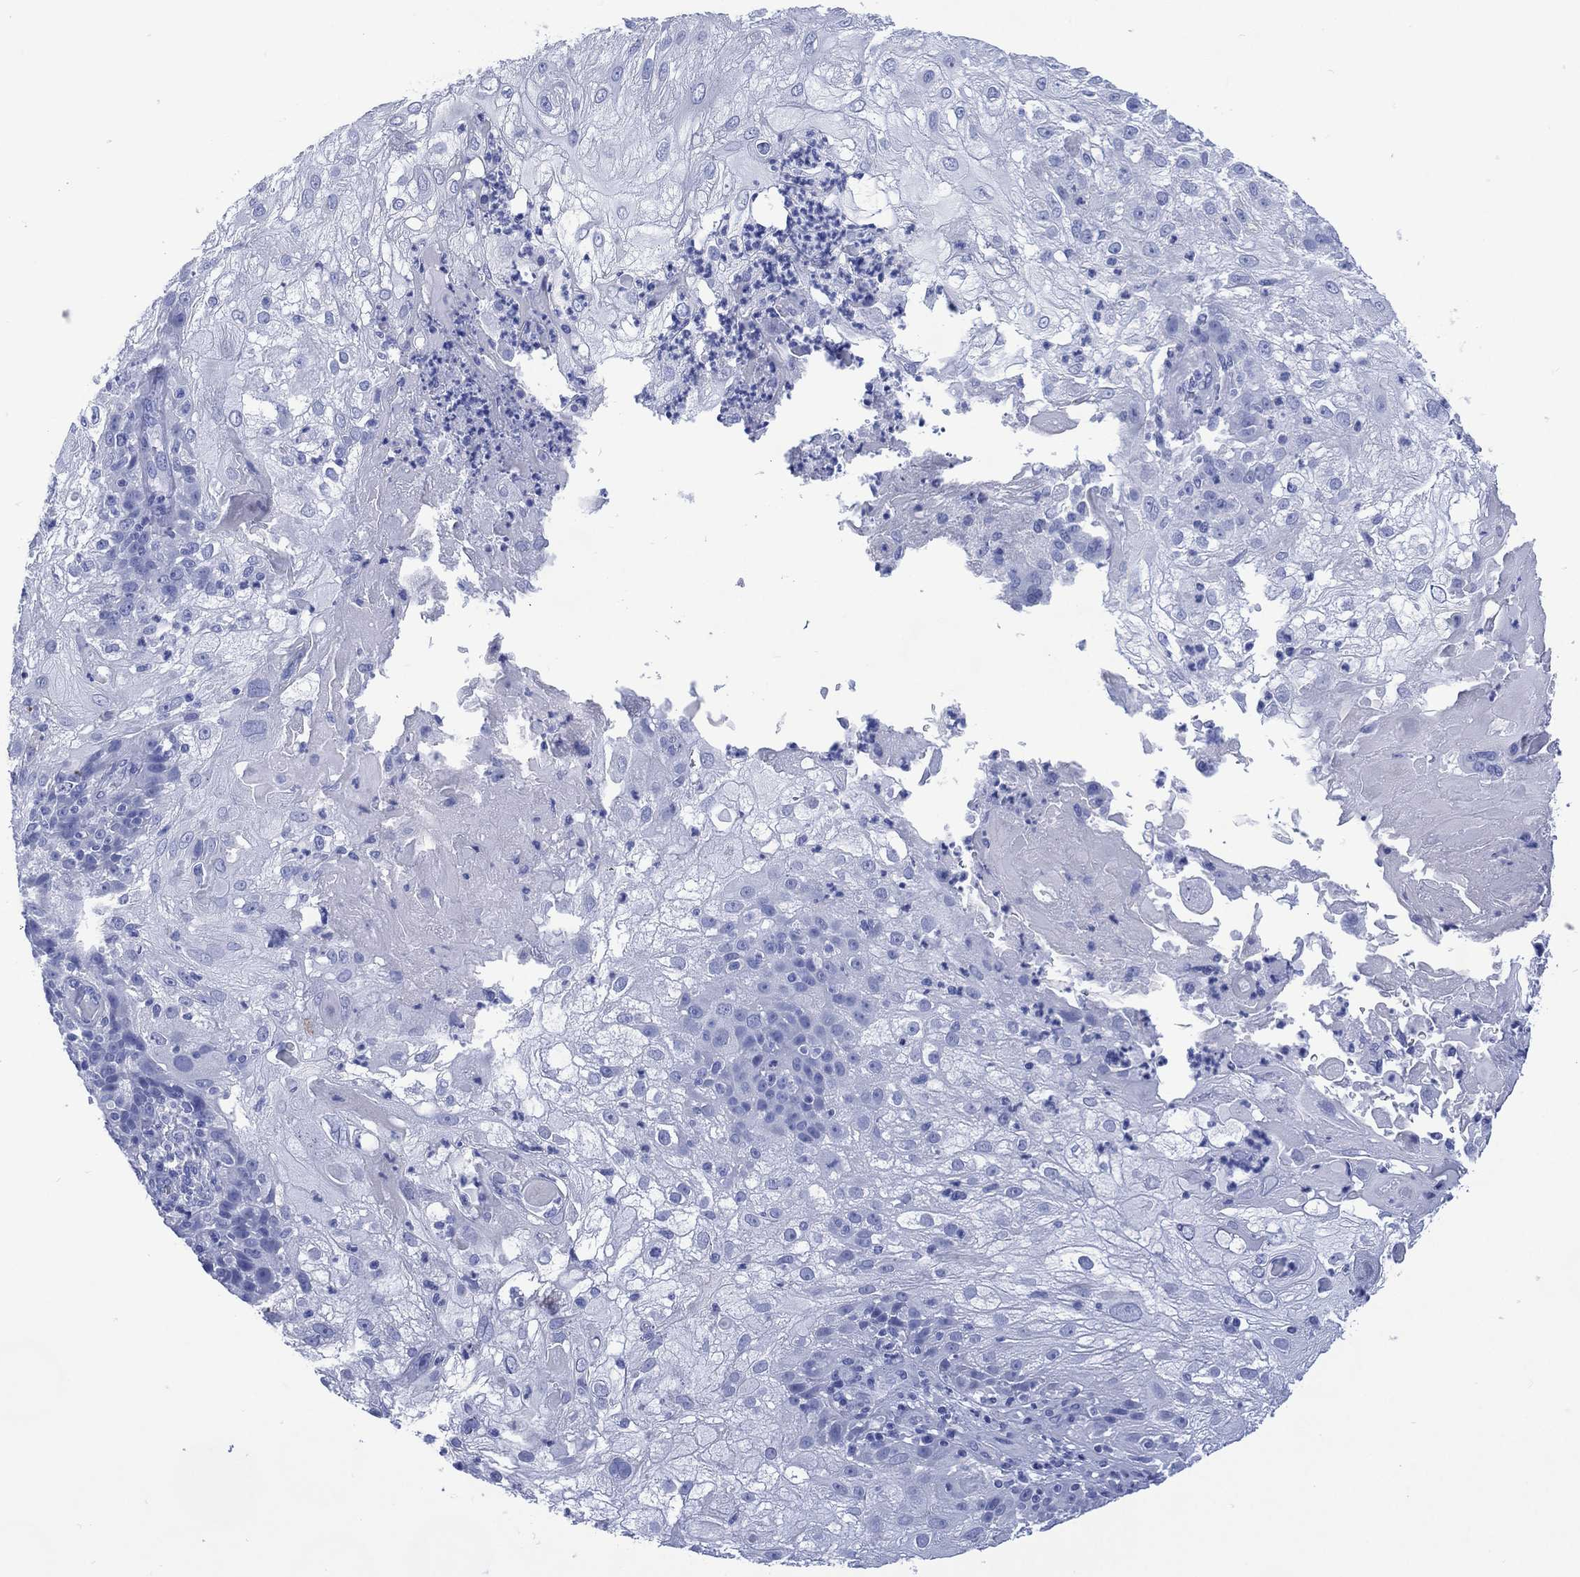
{"staining": {"intensity": "negative", "quantity": "none", "location": "none"}, "tissue": "skin cancer", "cell_type": "Tumor cells", "image_type": "cancer", "snomed": [{"axis": "morphology", "description": "Normal tissue, NOS"}, {"axis": "morphology", "description": "Squamous cell carcinoma, NOS"}, {"axis": "topography", "description": "Skin"}], "caption": "An immunohistochemistry (IHC) micrograph of skin squamous cell carcinoma is shown. There is no staining in tumor cells of skin squamous cell carcinoma. (DAB (3,3'-diaminobenzidine) immunohistochemistry (IHC), high magnification).", "gene": "SHCBP1L", "patient": {"sex": "female", "age": 83}}